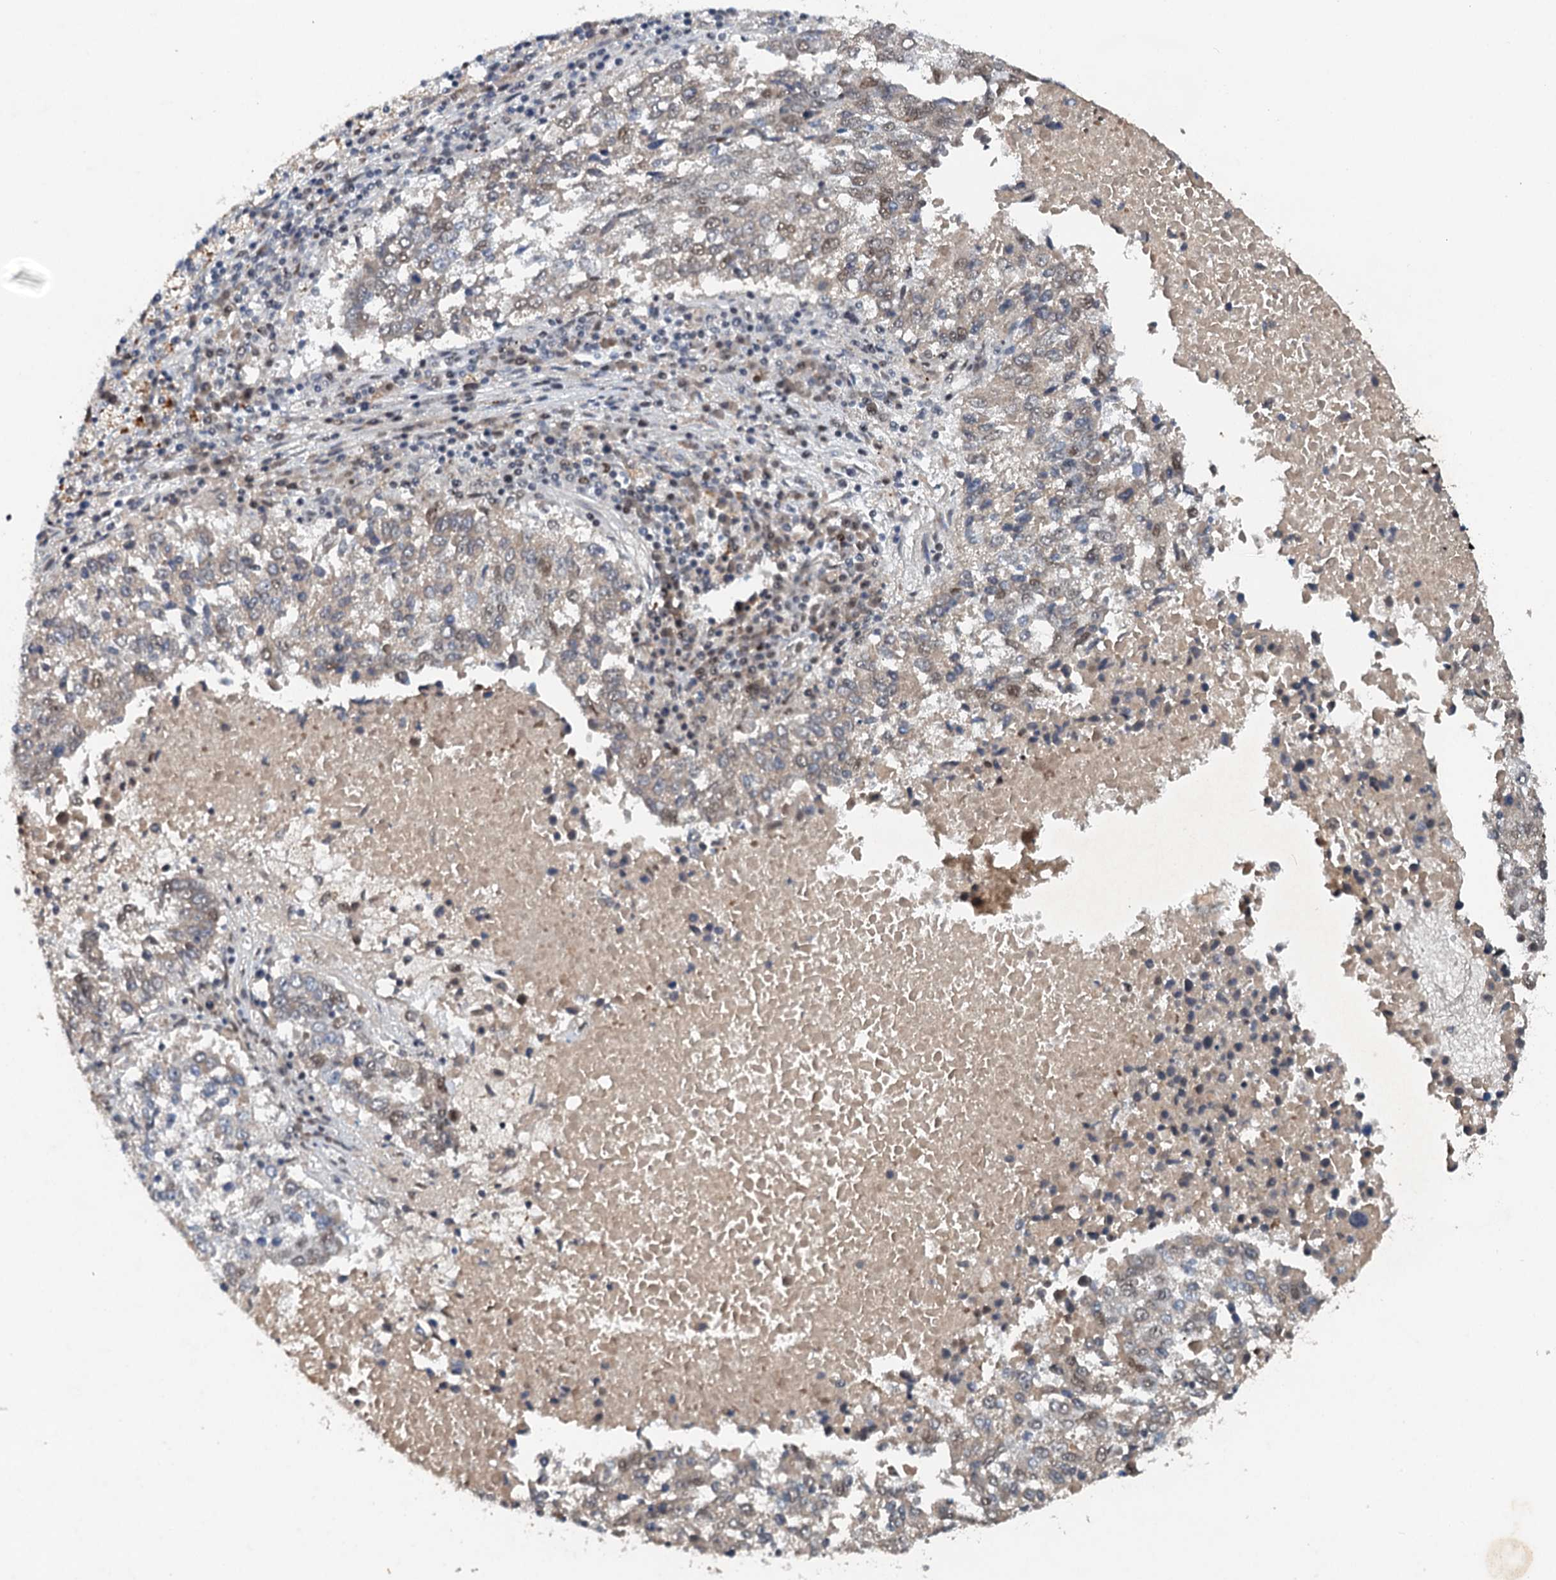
{"staining": {"intensity": "weak", "quantity": "25%-75%", "location": "nuclear"}, "tissue": "lung cancer", "cell_type": "Tumor cells", "image_type": "cancer", "snomed": [{"axis": "morphology", "description": "Squamous cell carcinoma, NOS"}, {"axis": "topography", "description": "Lung"}], "caption": "Human lung cancer (squamous cell carcinoma) stained with a brown dye shows weak nuclear positive positivity in approximately 25%-75% of tumor cells.", "gene": "CSTF3", "patient": {"sex": "male", "age": 73}}